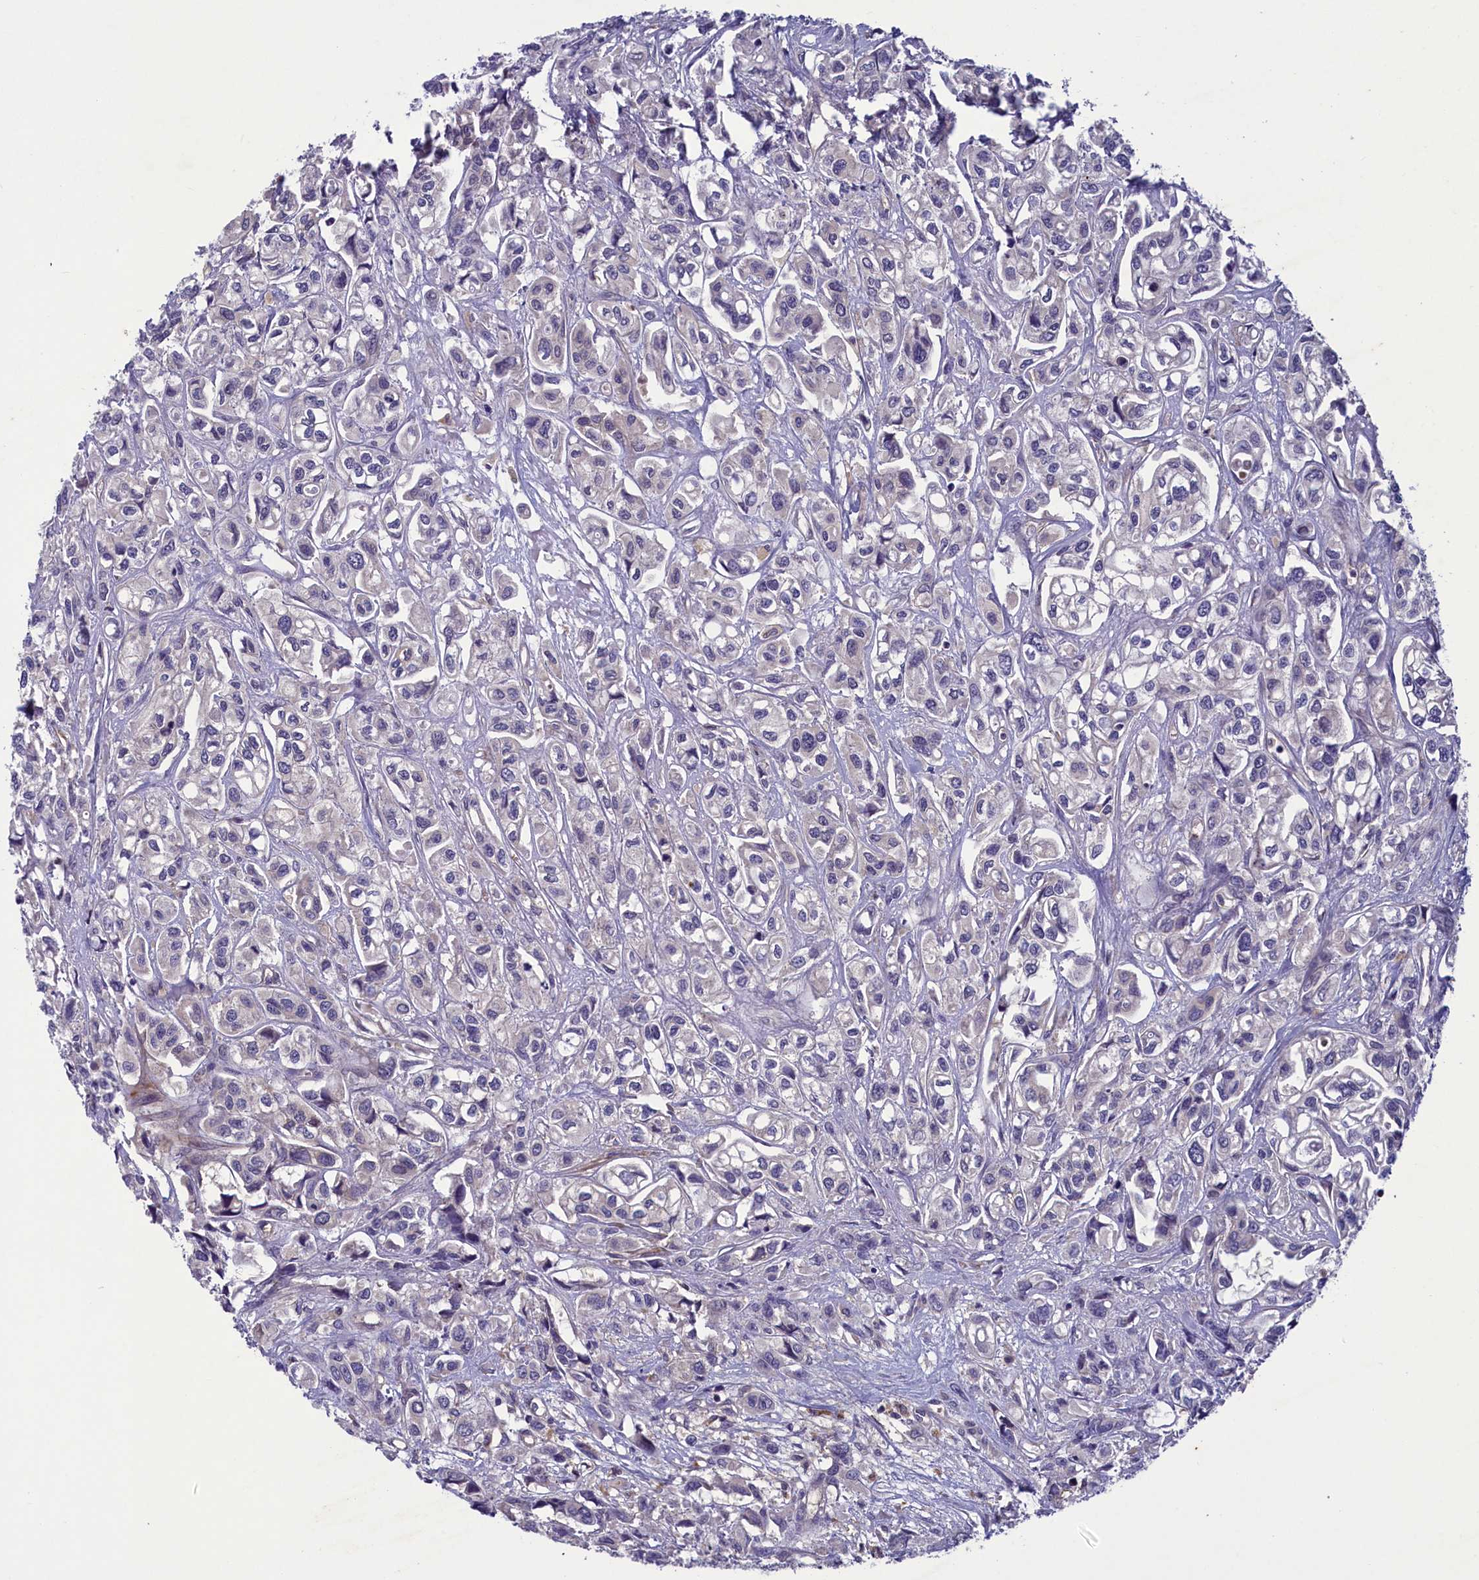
{"staining": {"intensity": "negative", "quantity": "none", "location": "none"}, "tissue": "urothelial cancer", "cell_type": "Tumor cells", "image_type": "cancer", "snomed": [{"axis": "morphology", "description": "Urothelial carcinoma, High grade"}, {"axis": "topography", "description": "Urinary bladder"}], "caption": "Human high-grade urothelial carcinoma stained for a protein using immunohistochemistry shows no positivity in tumor cells.", "gene": "NUBP1", "patient": {"sex": "male", "age": 67}}